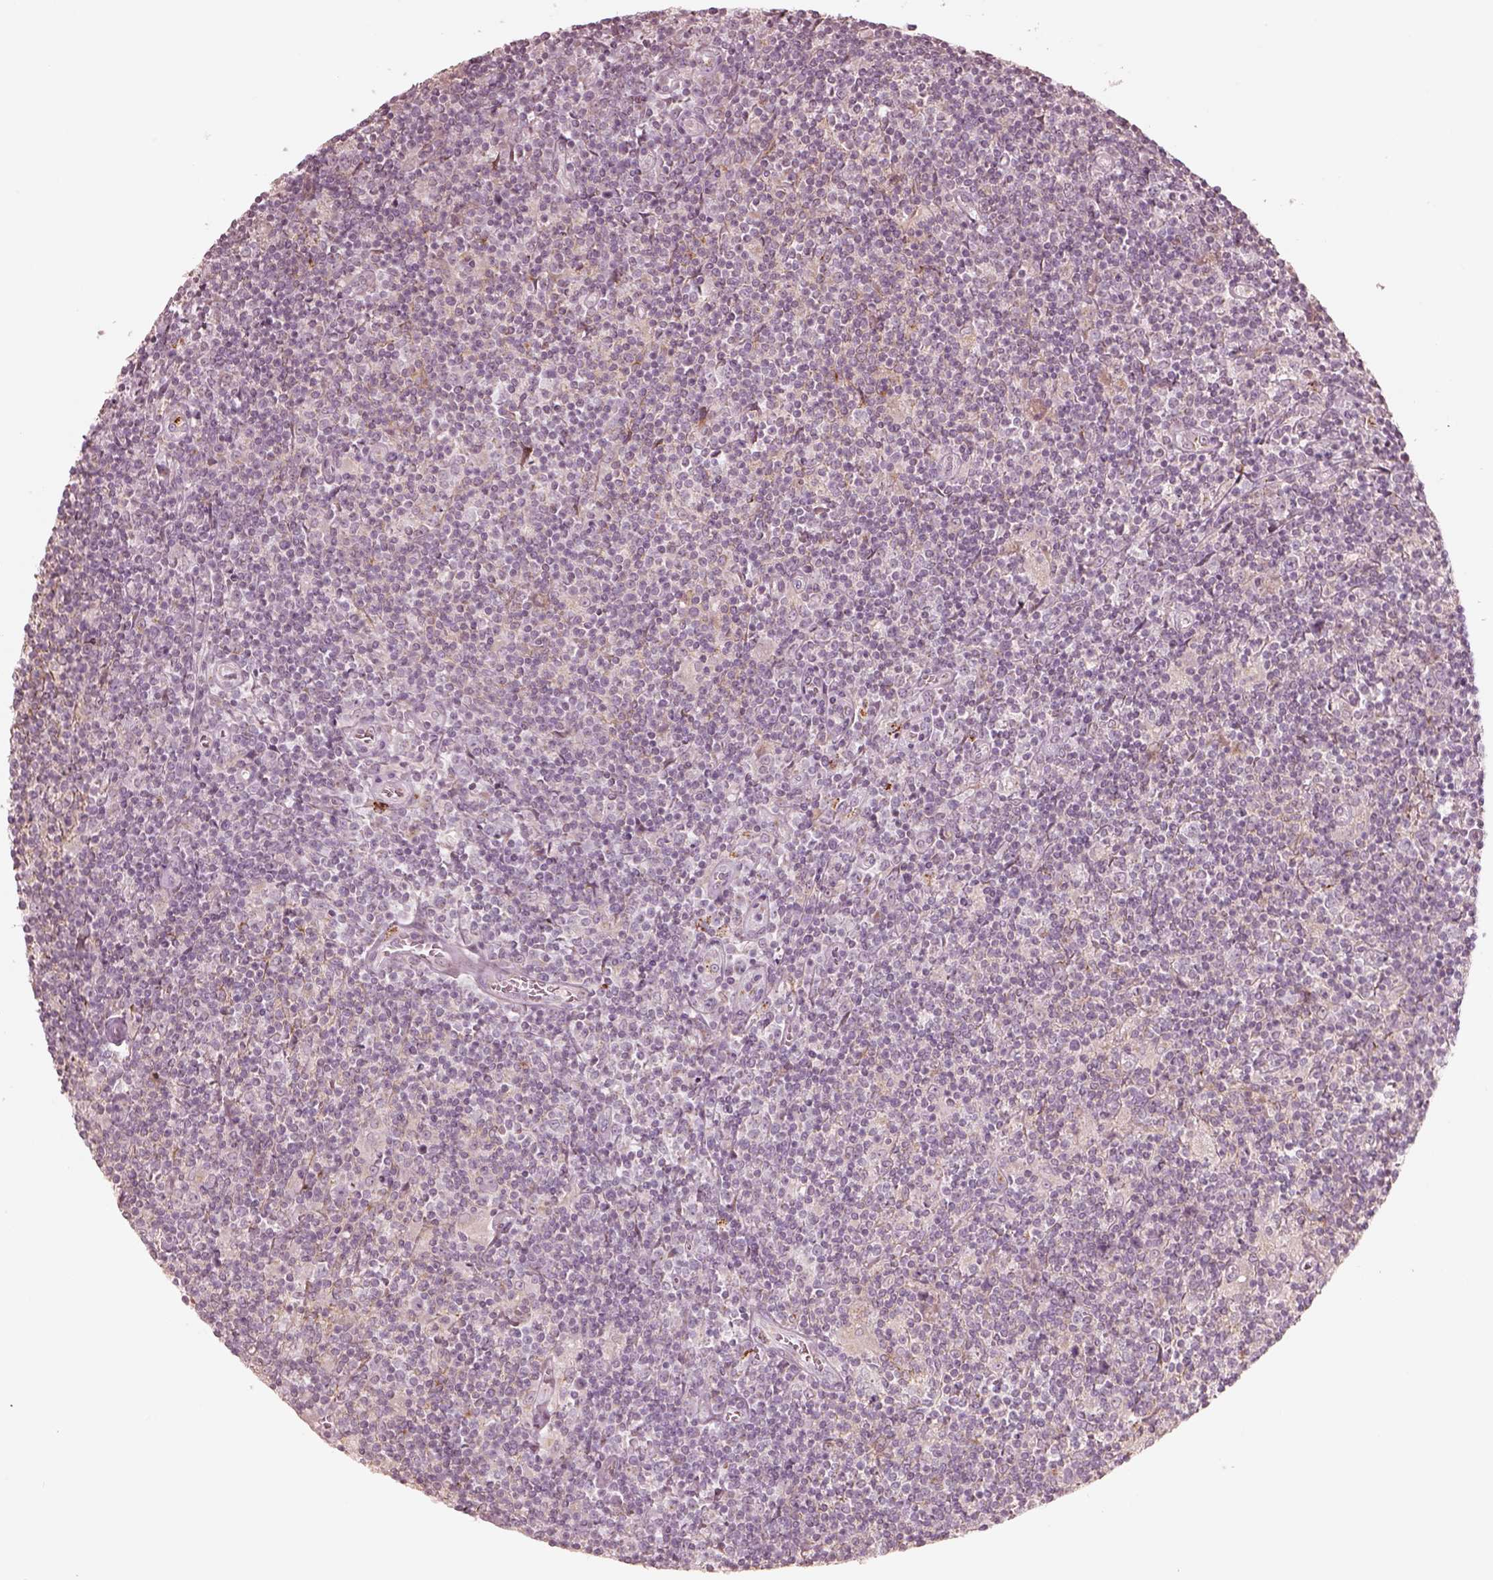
{"staining": {"intensity": "negative", "quantity": "none", "location": "none"}, "tissue": "lymphoma", "cell_type": "Tumor cells", "image_type": "cancer", "snomed": [{"axis": "morphology", "description": "Hodgkin's disease, NOS"}, {"axis": "topography", "description": "Lymph node"}], "caption": "Immunohistochemical staining of human Hodgkin's disease demonstrates no significant positivity in tumor cells. Brightfield microscopy of immunohistochemistry (IHC) stained with DAB (brown) and hematoxylin (blue), captured at high magnification.", "gene": "ABCA7", "patient": {"sex": "male", "age": 40}}